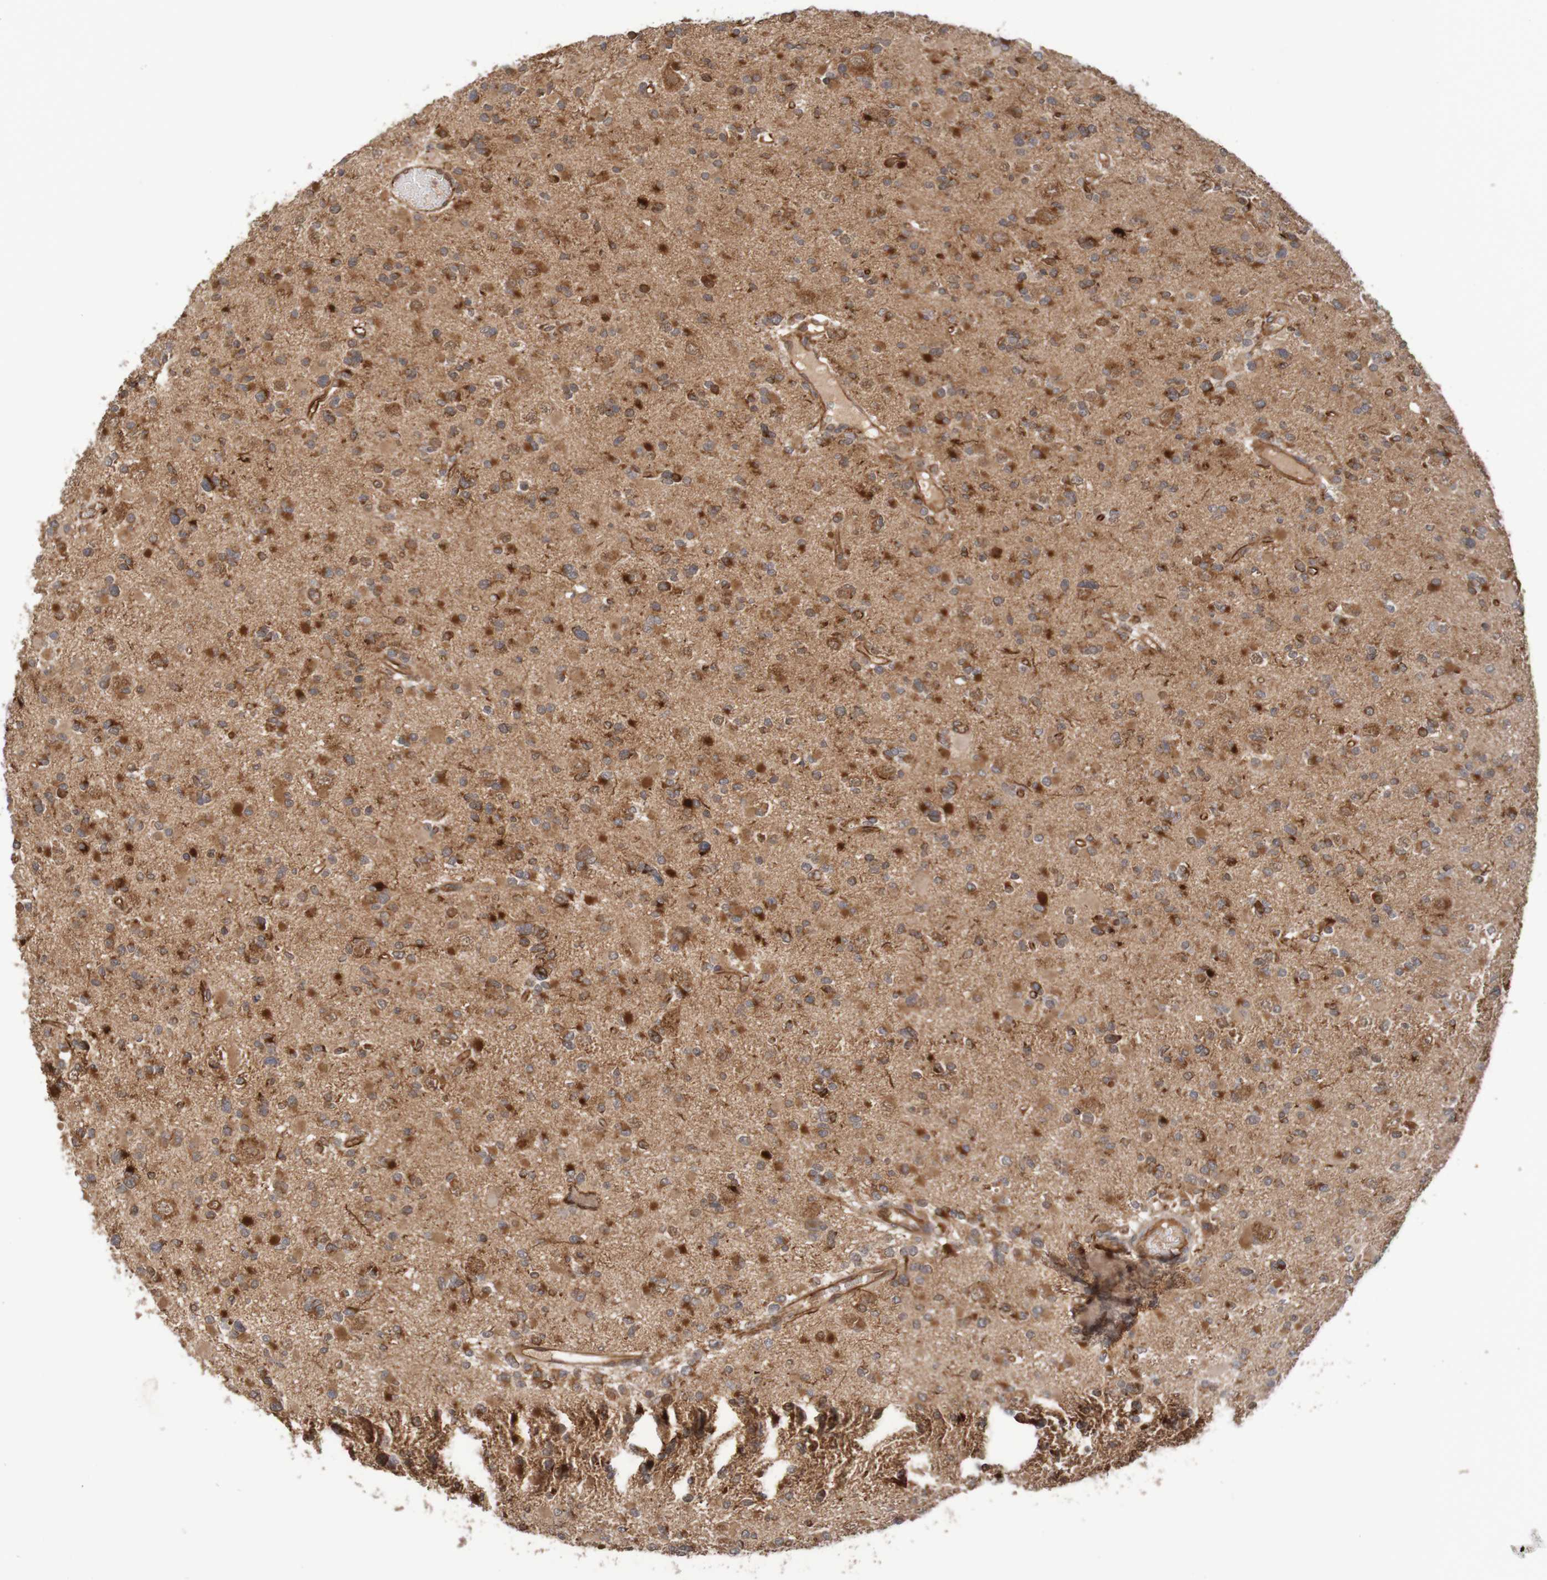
{"staining": {"intensity": "strong", "quantity": ">75%", "location": "cytoplasmic/membranous"}, "tissue": "glioma", "cell_type": "Tumor cells", "image_type": "cancer", "snomed": [{"axis": "morphology", "description": "Glioma, malignant, Low grade"}, {"axis": "topography", "description": "Brain"}], "caption": "Glioma tissue exhibits strong cytoplasmic/membranous staining in approximately >75% of tumor cells, visualized by immunohistochemistry. (IHC, brightfield microscopy, high magnification).", "gene": "MRPL52", "patient": {"sex": "female", "age": 22}}